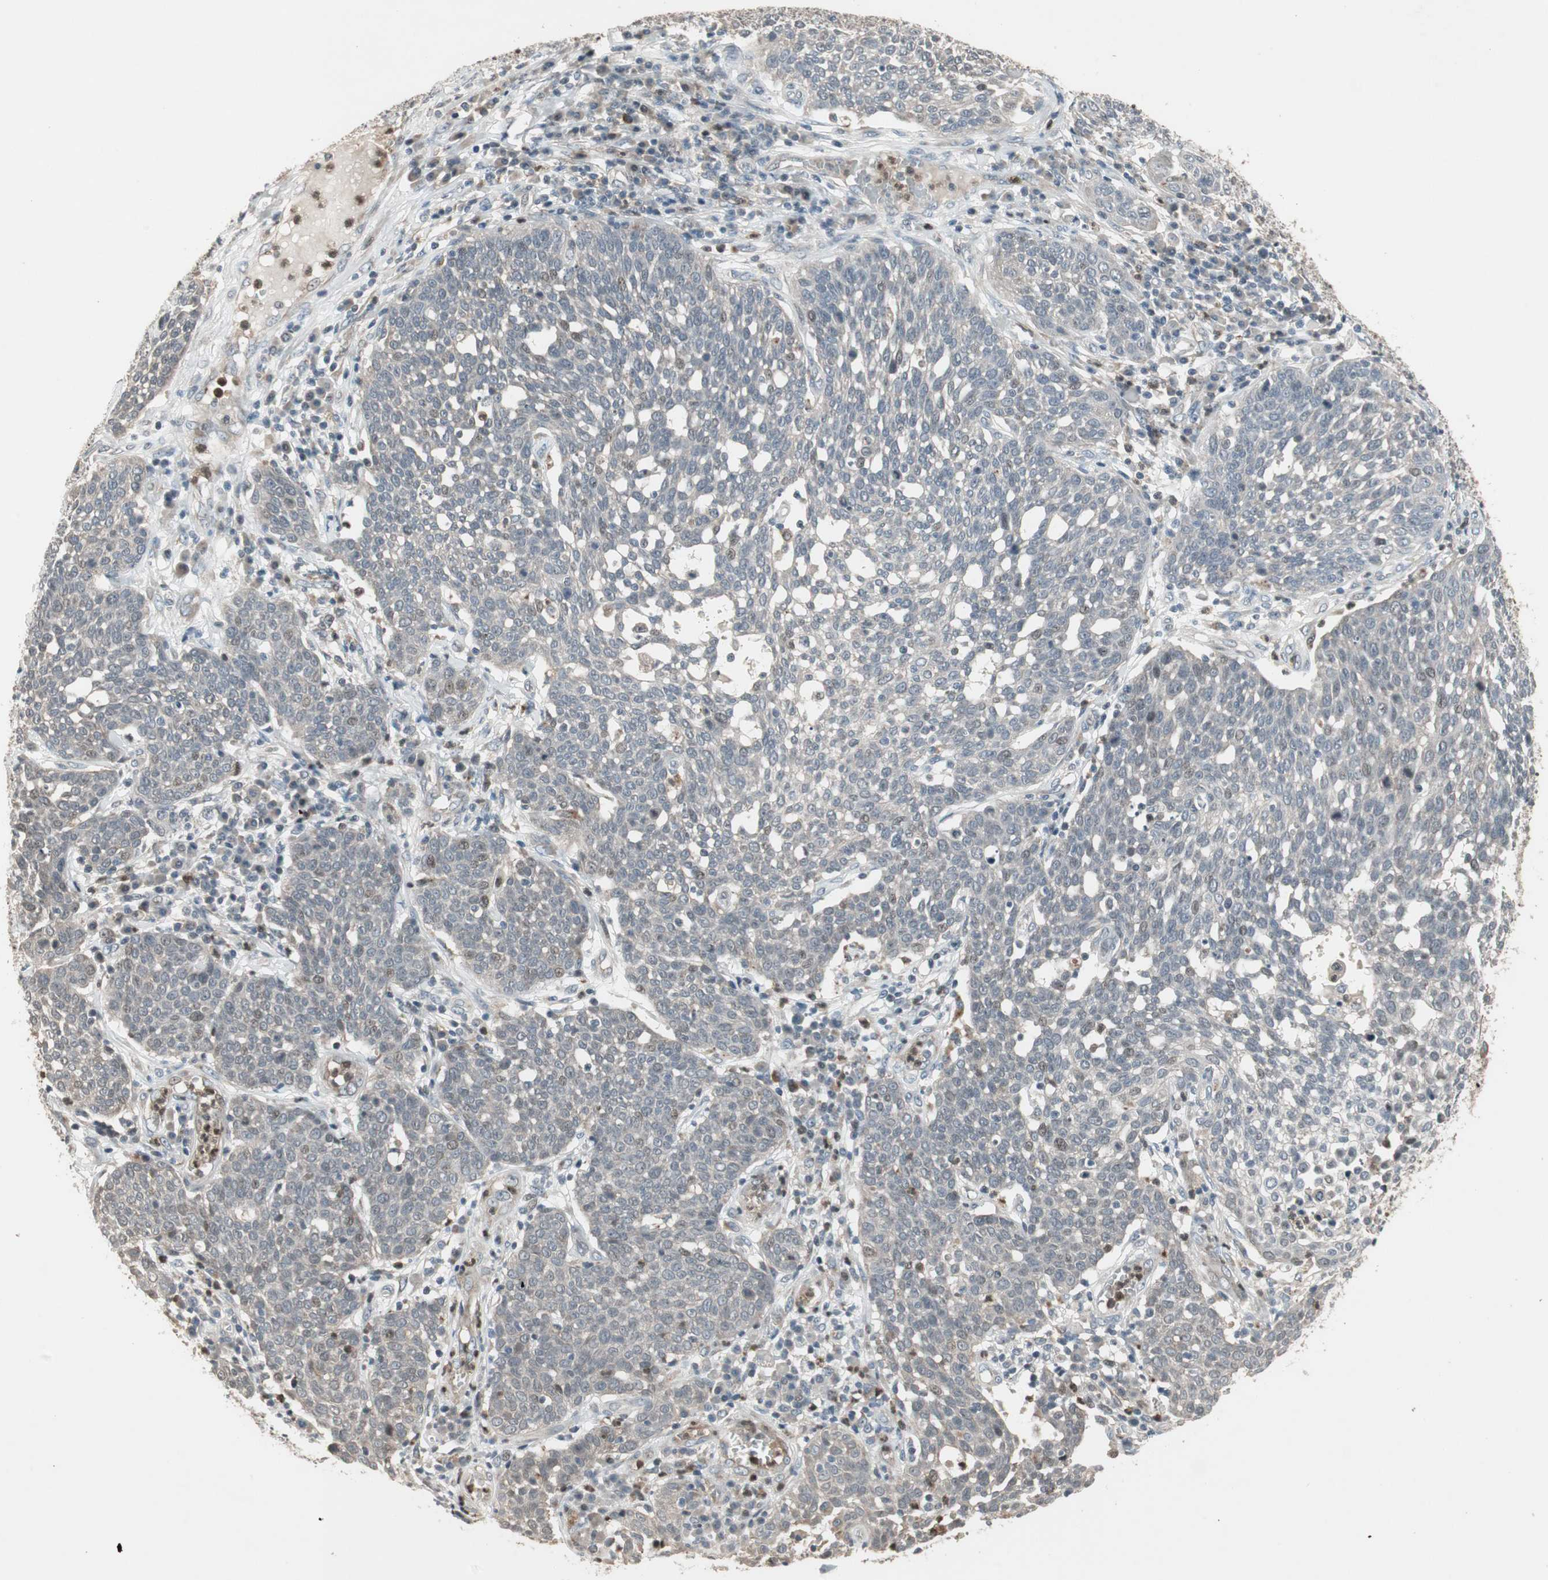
{"staining": {"intensity": "weak", "quantity": "<25%", "location": "nuclear"}, "tissue": "cervical cancer", "cell_type": "Tumor cells", "image_type": "cancer", "snomed": [{"axis": "morphology", "description": "Squamous cell carcinoma, NOS"}, {"axis": "topography", "description": "Cervix"}], "caption": "Immunohistochemical staining of cervical cancer exhibits no significant positivity in tumor cells. (Brightfield microscopy of DAB (3,3'-diaminobenzidine) immunohistochemistry at high magnification).", "gene": "SNX4", "patient": {"sex": "female", "age": 34}}